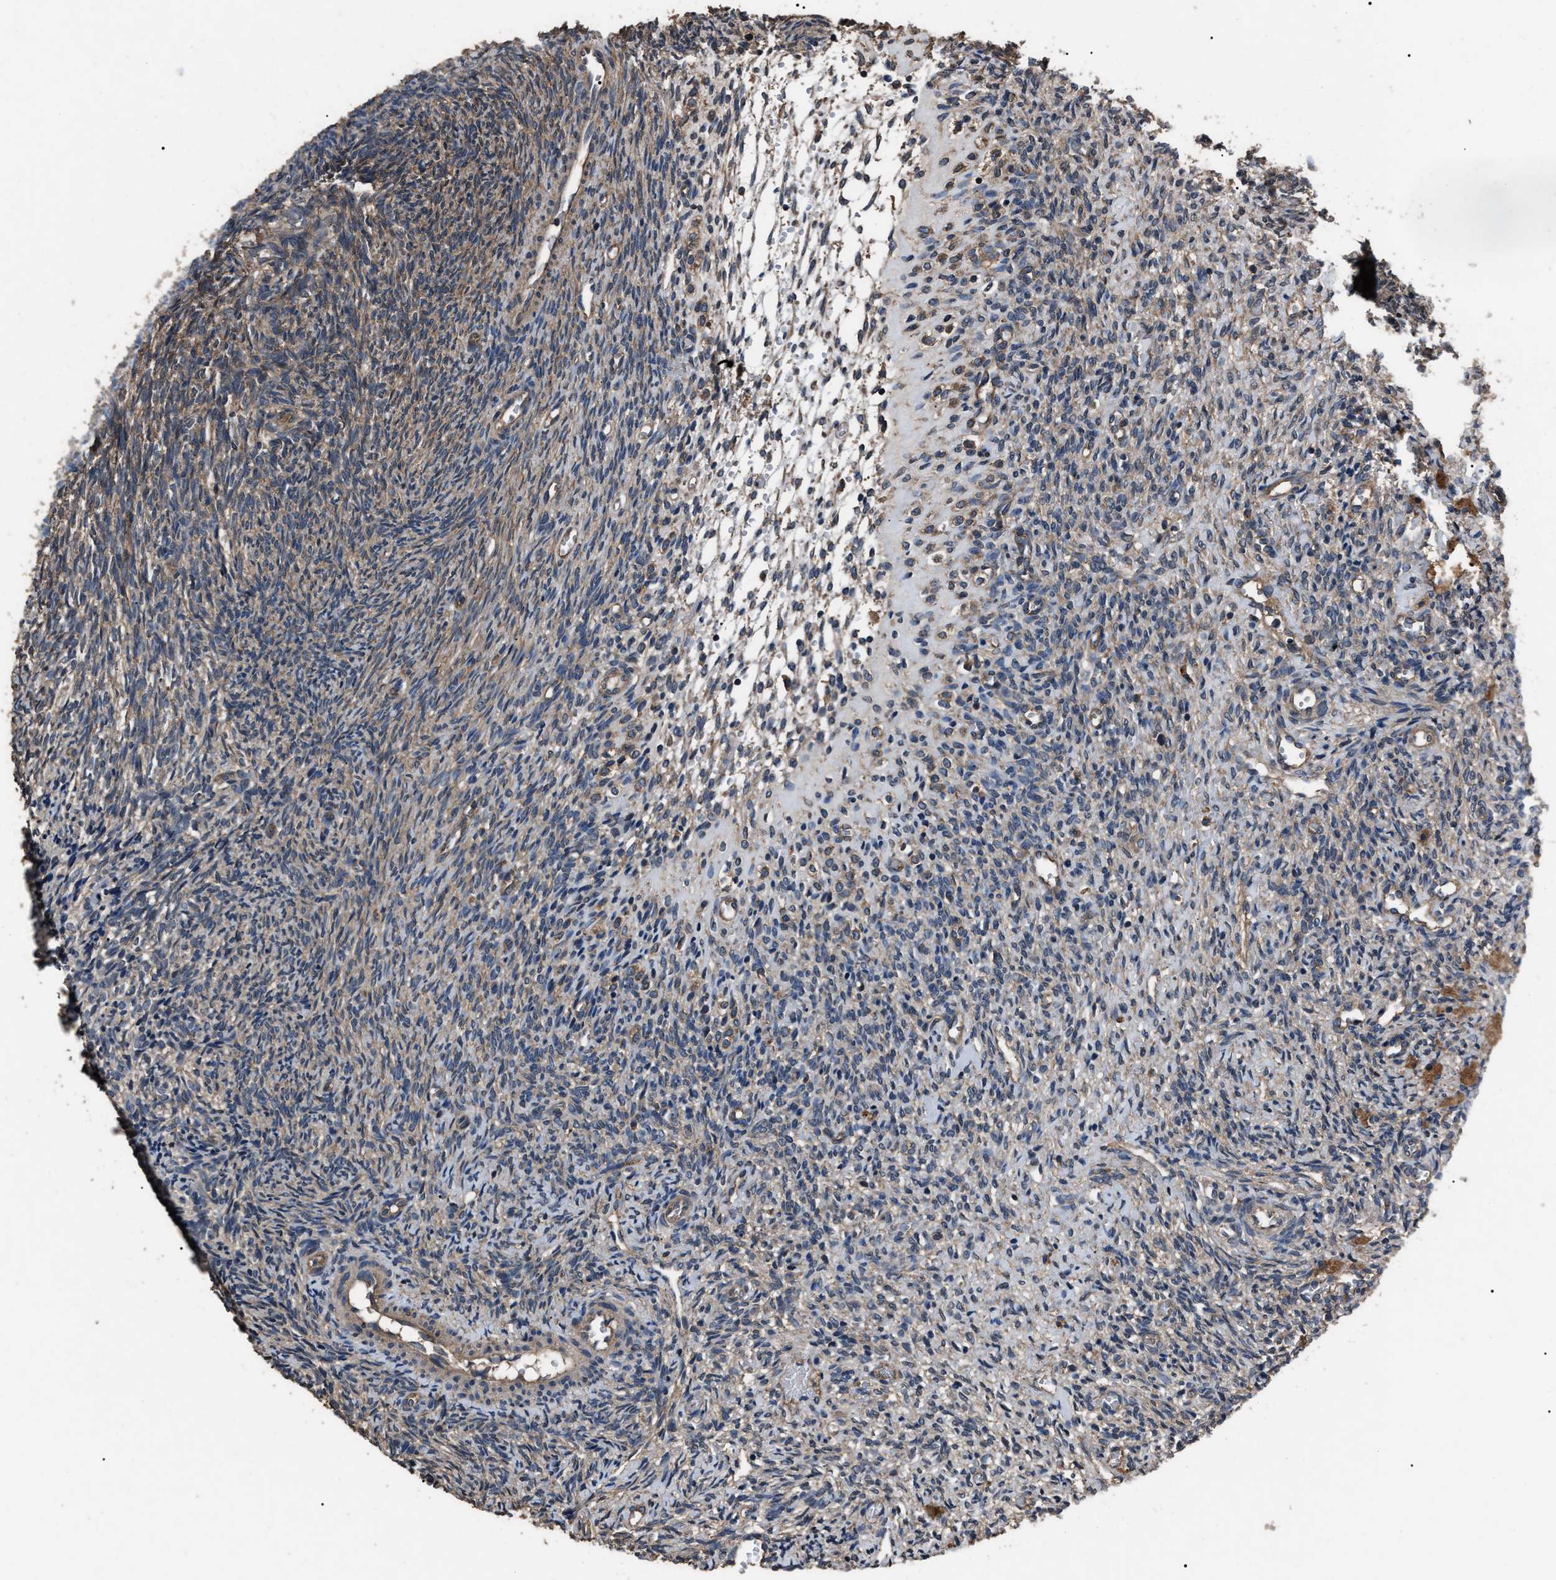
{"staining": {"intensity": "weak", "quantity": "25%-75%", "location": "cytoplasmic/membranous"}, "tissue": "ovary", "cell_type": "Follicle cells", "image_type": "normal", "snomed": [{"axis": "morphology", "description": "Normal tissue, NOS"}, {"axis": "topography", "description": "Ovary"}], "caption": "Immunohistochemical staining of benign human ovary reveals weak cytoplasmic/membranous protein positivity in about 25%-75% of follicle cells.", "gene": "RNF216", "patient": {"sex": "female", "age": 41}}